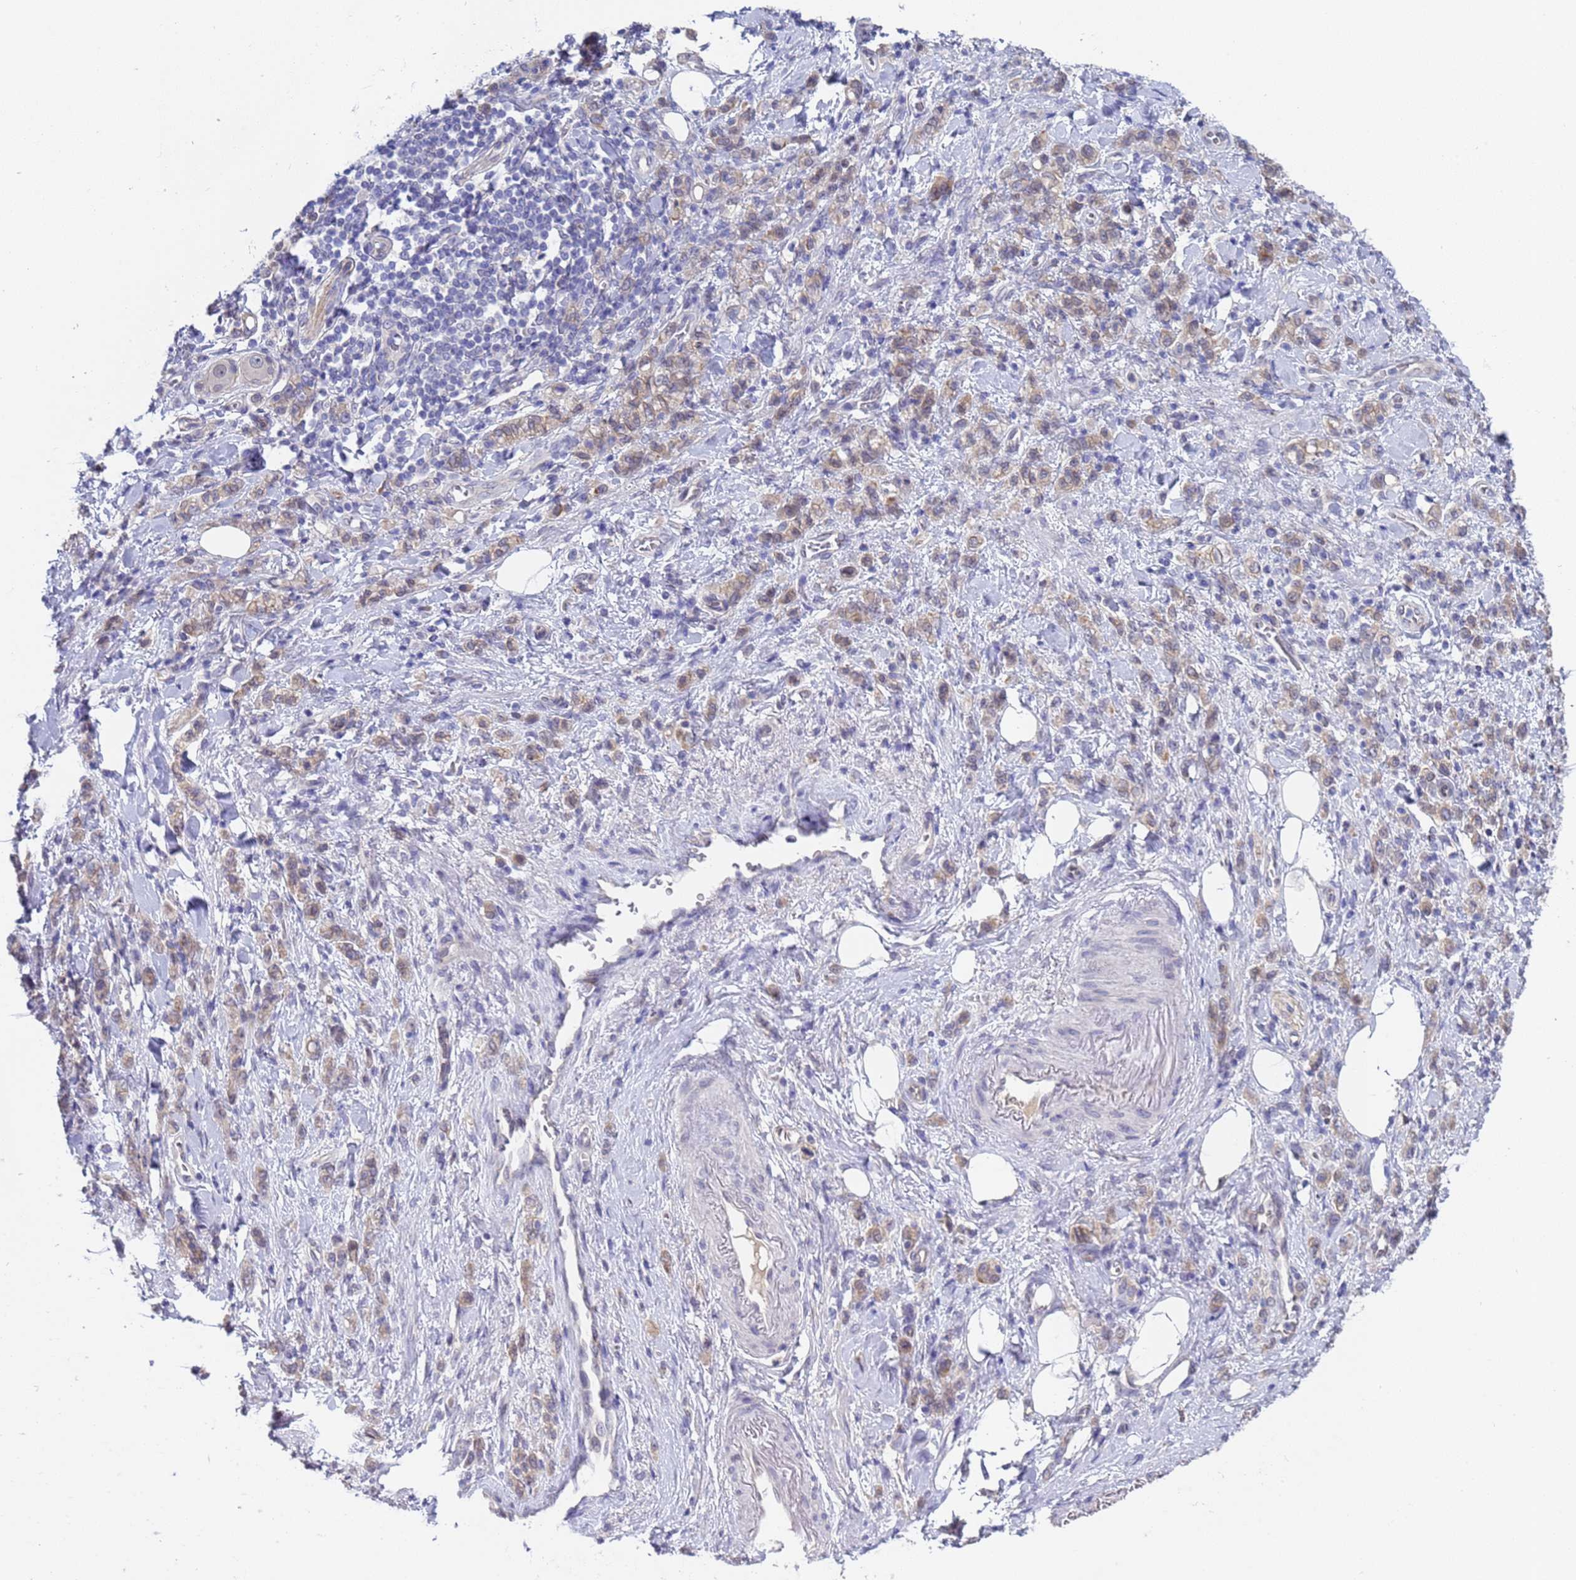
{"staining": {"intensity": "moderate", "quantity": ">75%", "location": "cytoplasmic/membranous"}, "tissue": "stomach cancer", "cell_type": "Tumor cells", "image_type": "cancer", "snomed": [{"axis": "morphology", "description": "Adenocarcinoma, NOS"}, {"axis": "topography", "description": "Stomach"}], "caption": "The micrograph demonstrates a brown stain indicating the presence of a protein in the cytoplasmic/membranous of tumor cells in stomach adenocarcinoma. (brown staining indicates protein expression, while blue staining denotes nuclei).", "gene": "TRMT10A", "patient": {"sex": "male", "age": 77}}